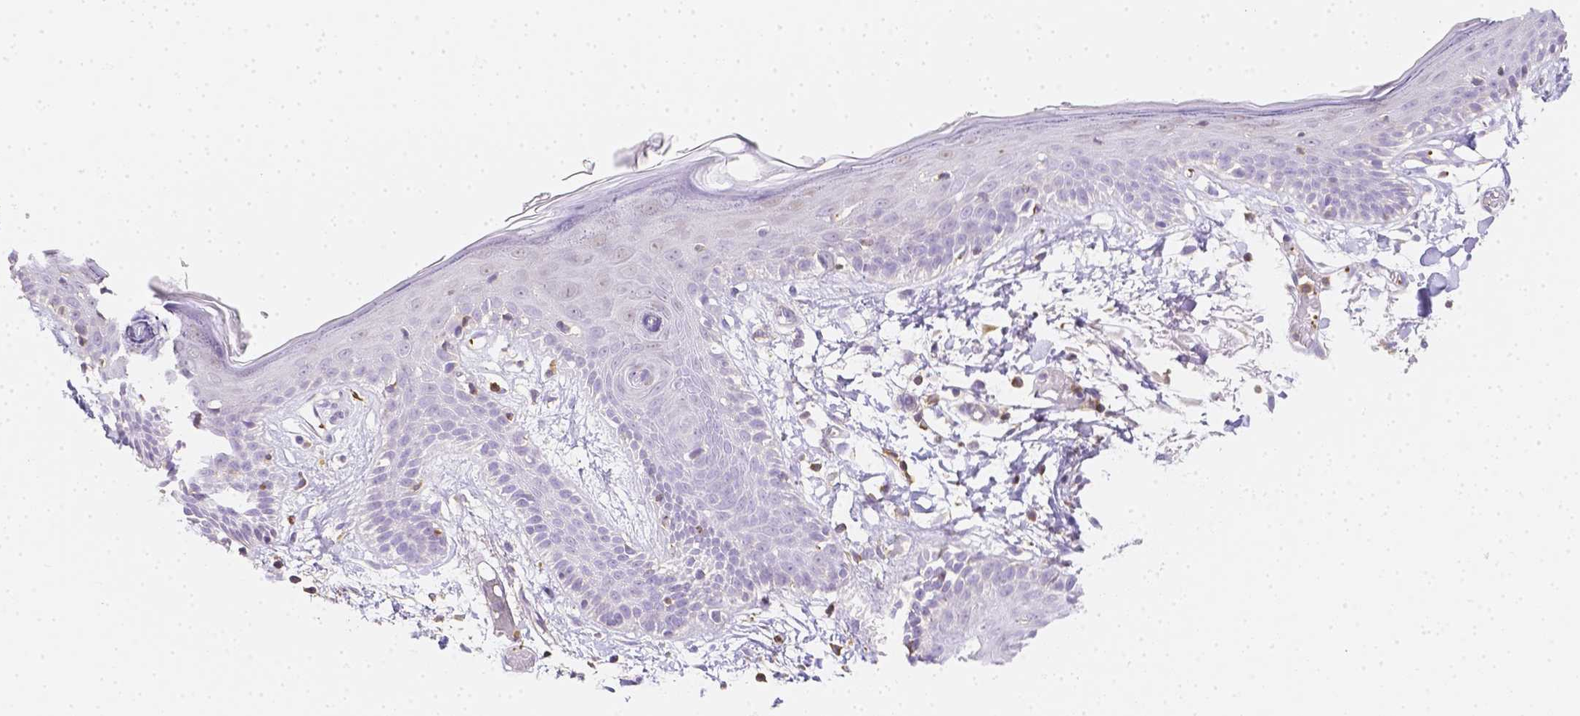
{"staining": {"intensity": "negative", "quantity": "none", "location": "none"}, "tissue": "skin", "cell_type": "Fibroblasts", "image_type": "normal", "snomed": [{"axis": "morphology", "description": "Normal tissue, NOS"}, {"axis": "topography", "description": "Skin"}], "caption": "There is no significant expression in fibroblasts of skin. (DAB immunohistochemistry with hematoxylin counter stain).", "gene": "ASAH2B", "patient": {"sex": "male", "age": 79}}